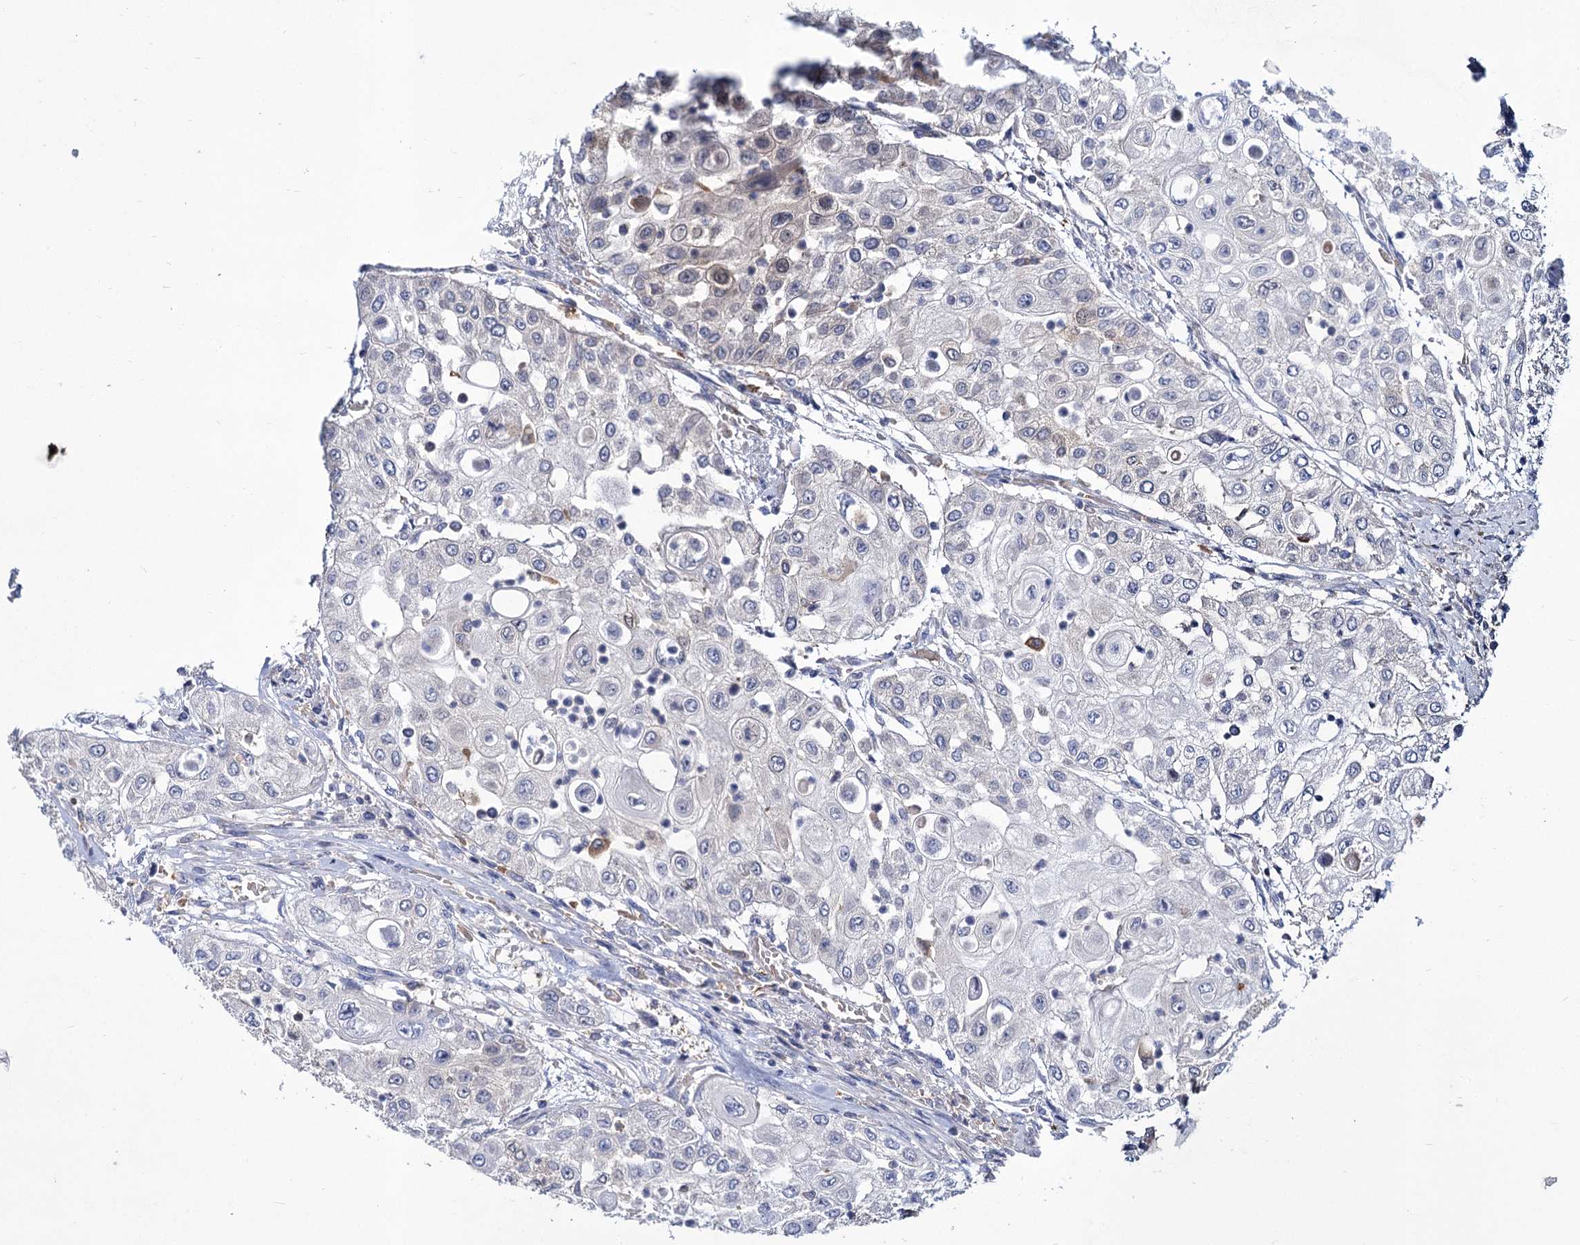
{"staining": {"intensity": "negative", "quantity": "none", "location": "none"}, "tissue": "urothelial cancer", "cell_type": "Tumor cells", "image_type": "cancer", "snomed": [{"axis": "morphology", "description": "Urothelial carcinoma, High grade"}, {"axis": "topography", "description": "Urinary bladder"}], "caption": "Protein analysis of urothelial carcinoma (high-grade) shows no significant expression in tumor cells.", "gene": "GCLC", "patient": {"sex": "female", "age": 79}}